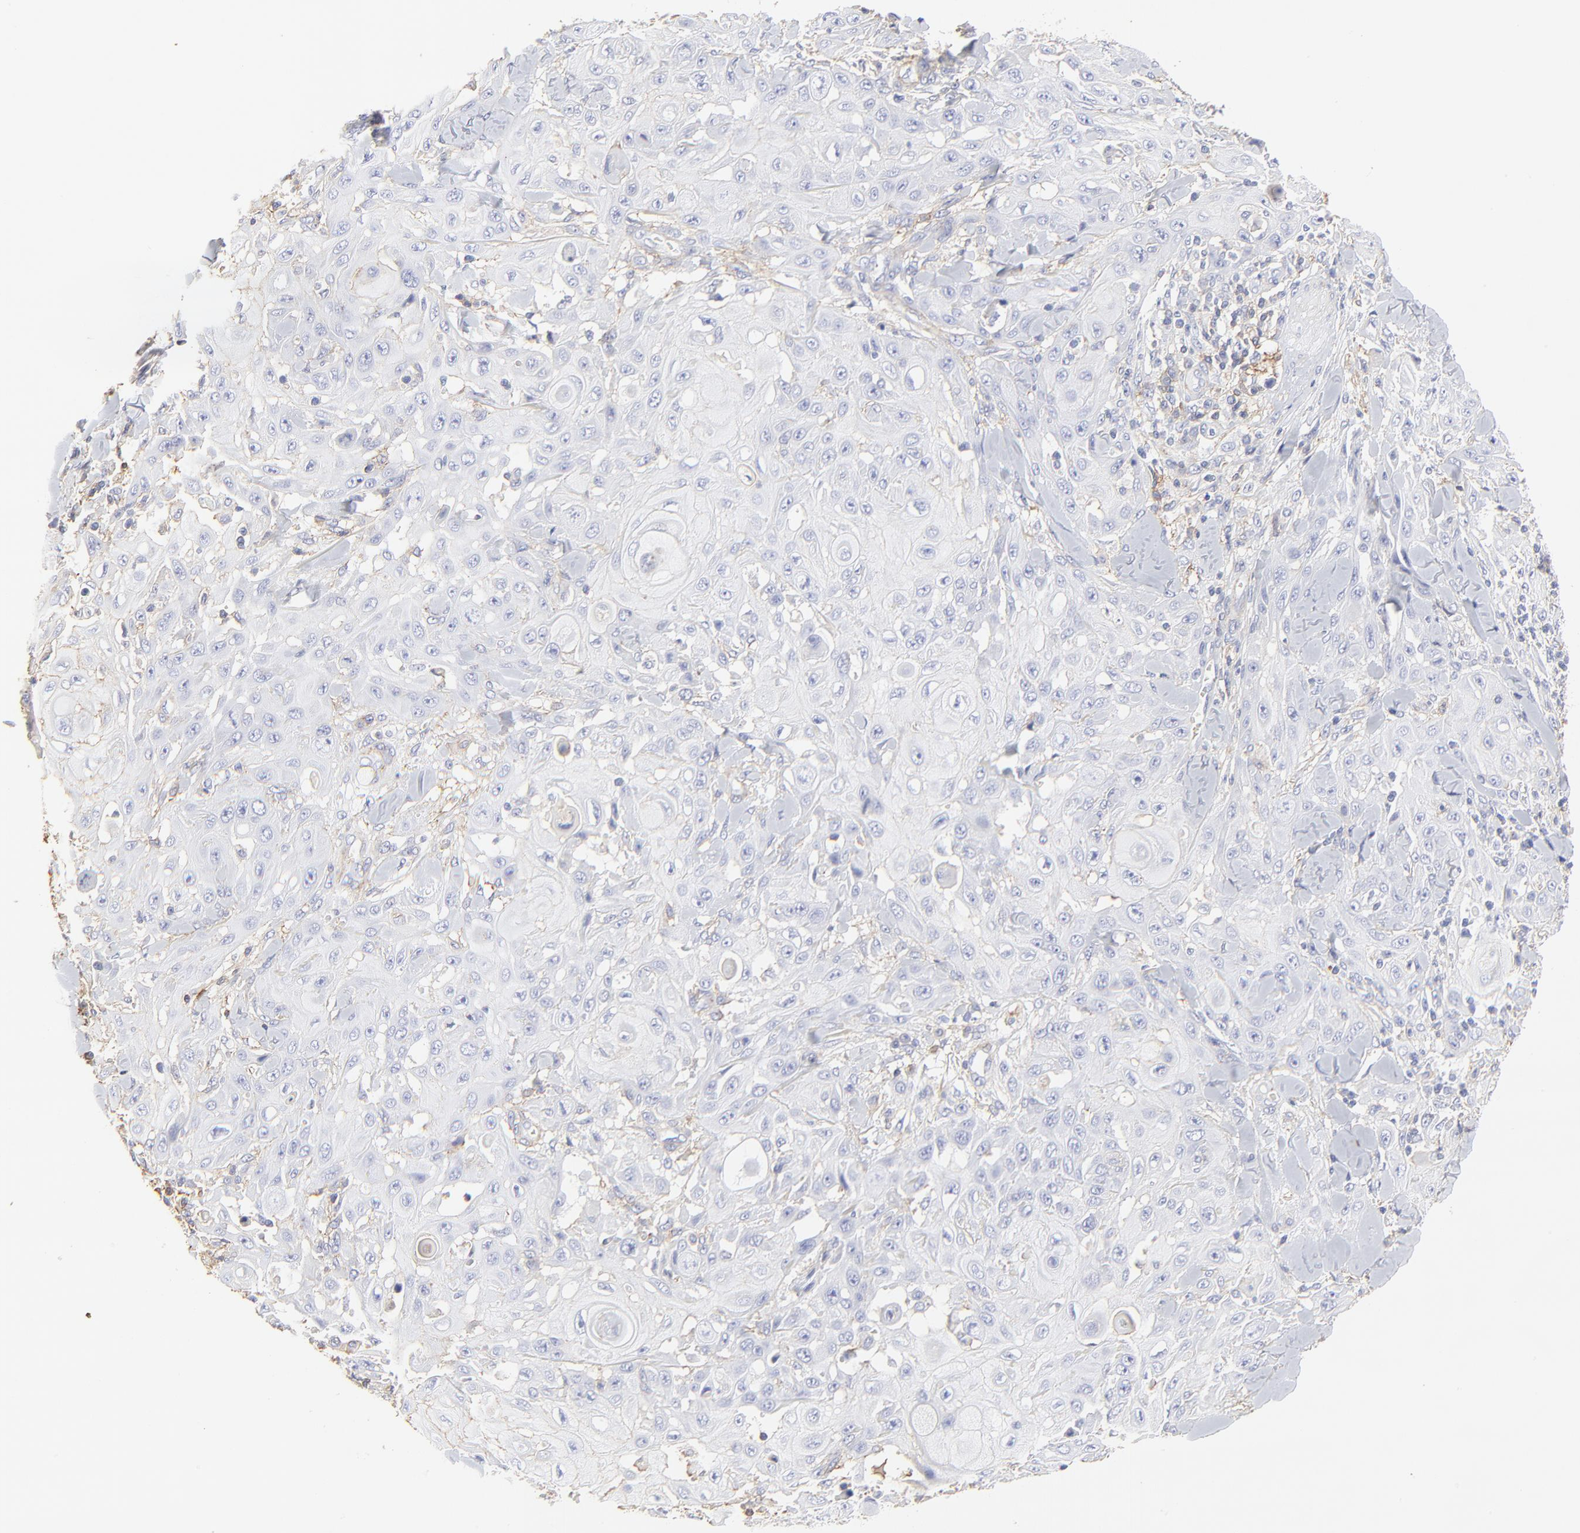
{"staining": {"intensity": "negative", "quantity": "none", "location": "none"}, "tissue": "skin cancer", "cell_type": "Tumor cells", "image_type": "cancer", "snomed": [{"axis": "morphology", "description": "Squamous cell carcinoma, NOS"}, {"axis": "topography", "description": "Skin"}], "caption": "Immunohistochemical staining of human skin squamous cell carcinoma reveals no significant staining in tumor cells.", "gene": "ANXA6", "patient": {"sex": "male", "age": 24}}